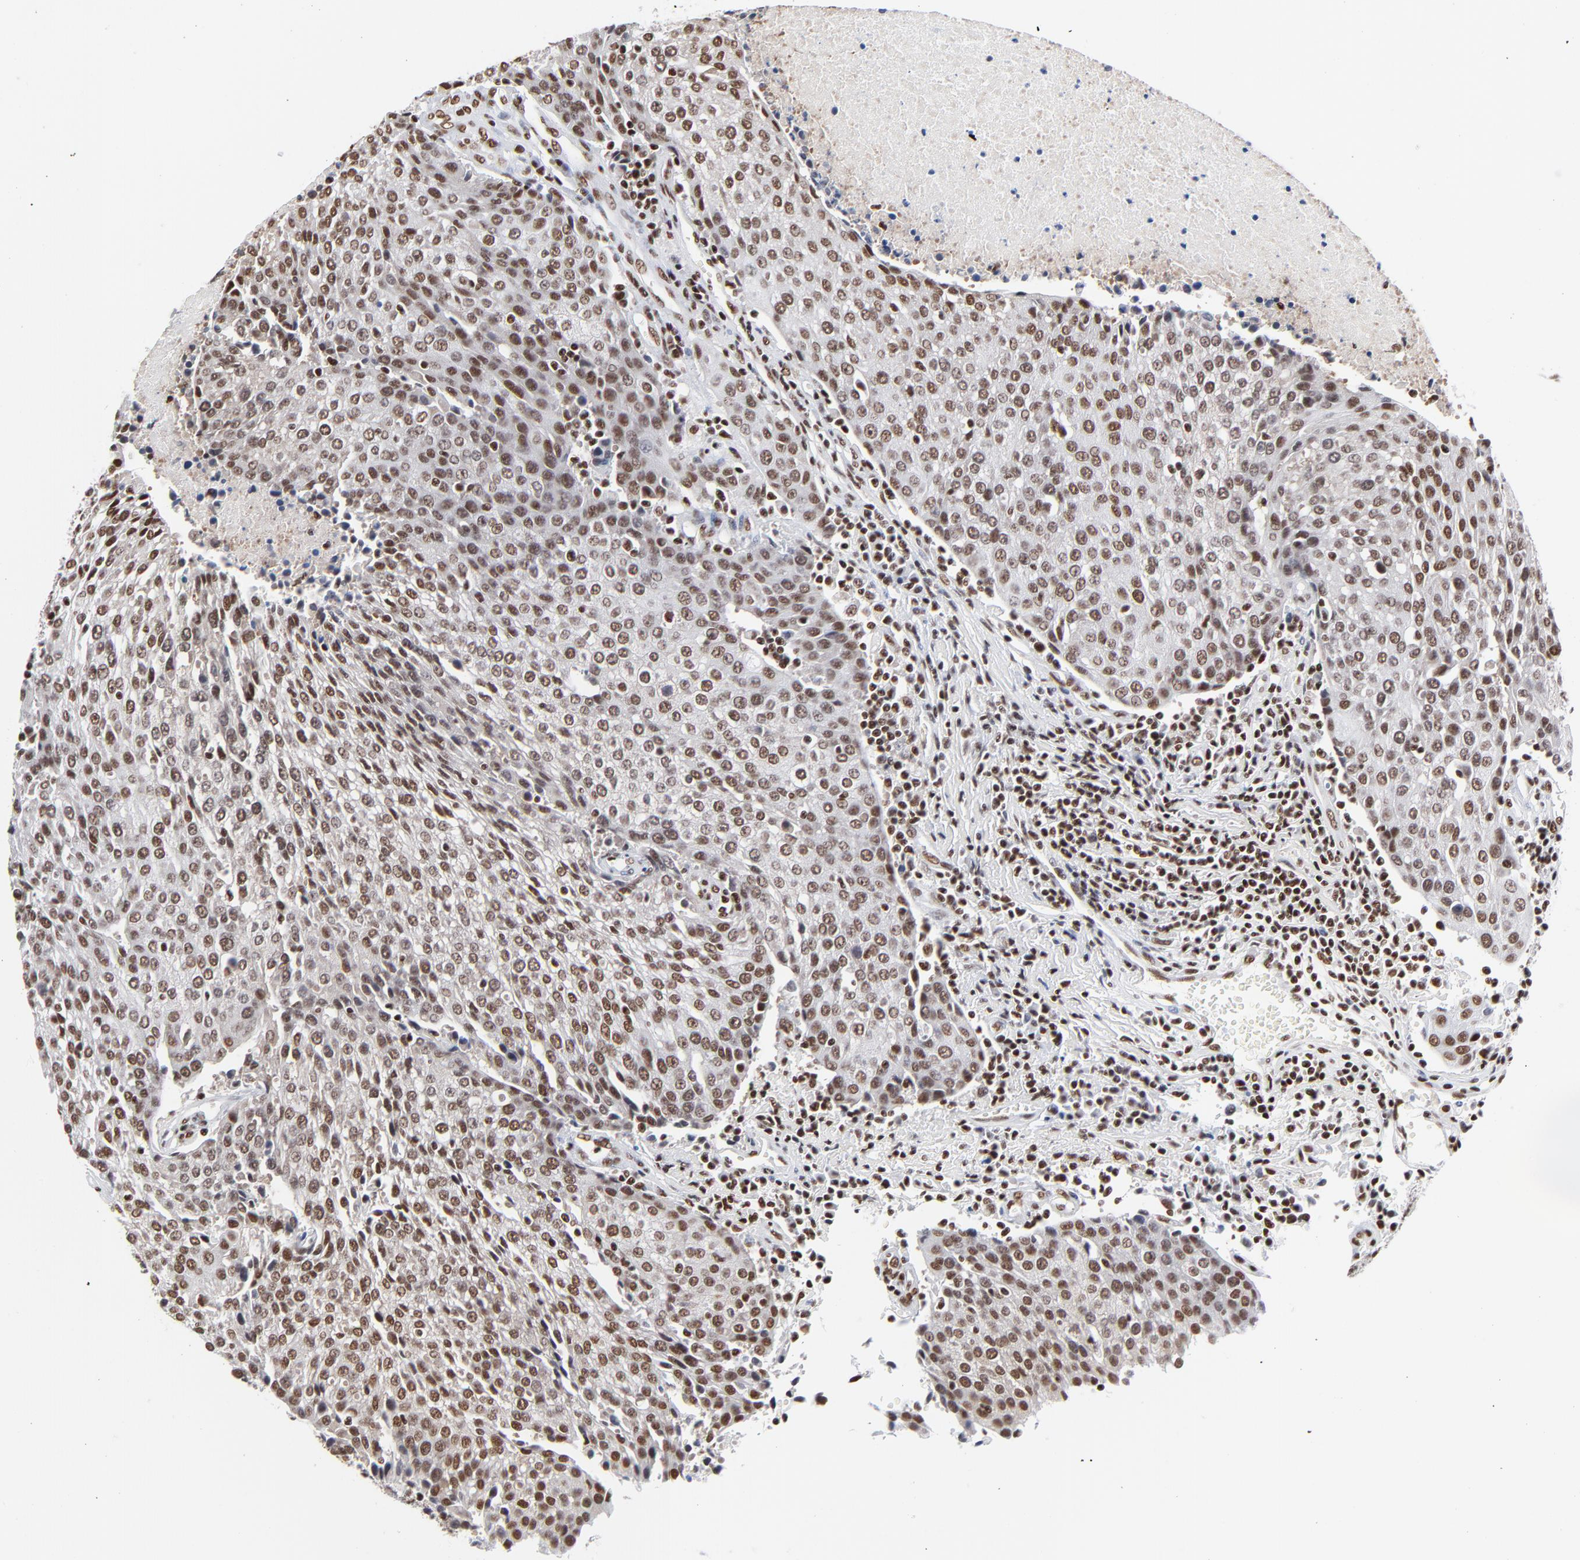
{"staining": {"intensity": "moderate", "quantity": ">75%", "location": "nuclear"}, "tissue": "urothelial cancer", "cell_type": "Tumor cells", "image_type": "cancer", "snomed": [{"axis": "morphology", "description": "Urothelial carcinoma, High grade"}, {"axis": "topography", "description": "Urinary bladder"}], "caption": "Urothelial cancer stained for a protein displays moderate nuclear positivity in tumor cells.", "gene": "CREB1", "patient": {"sex": "female", "age": 85}}